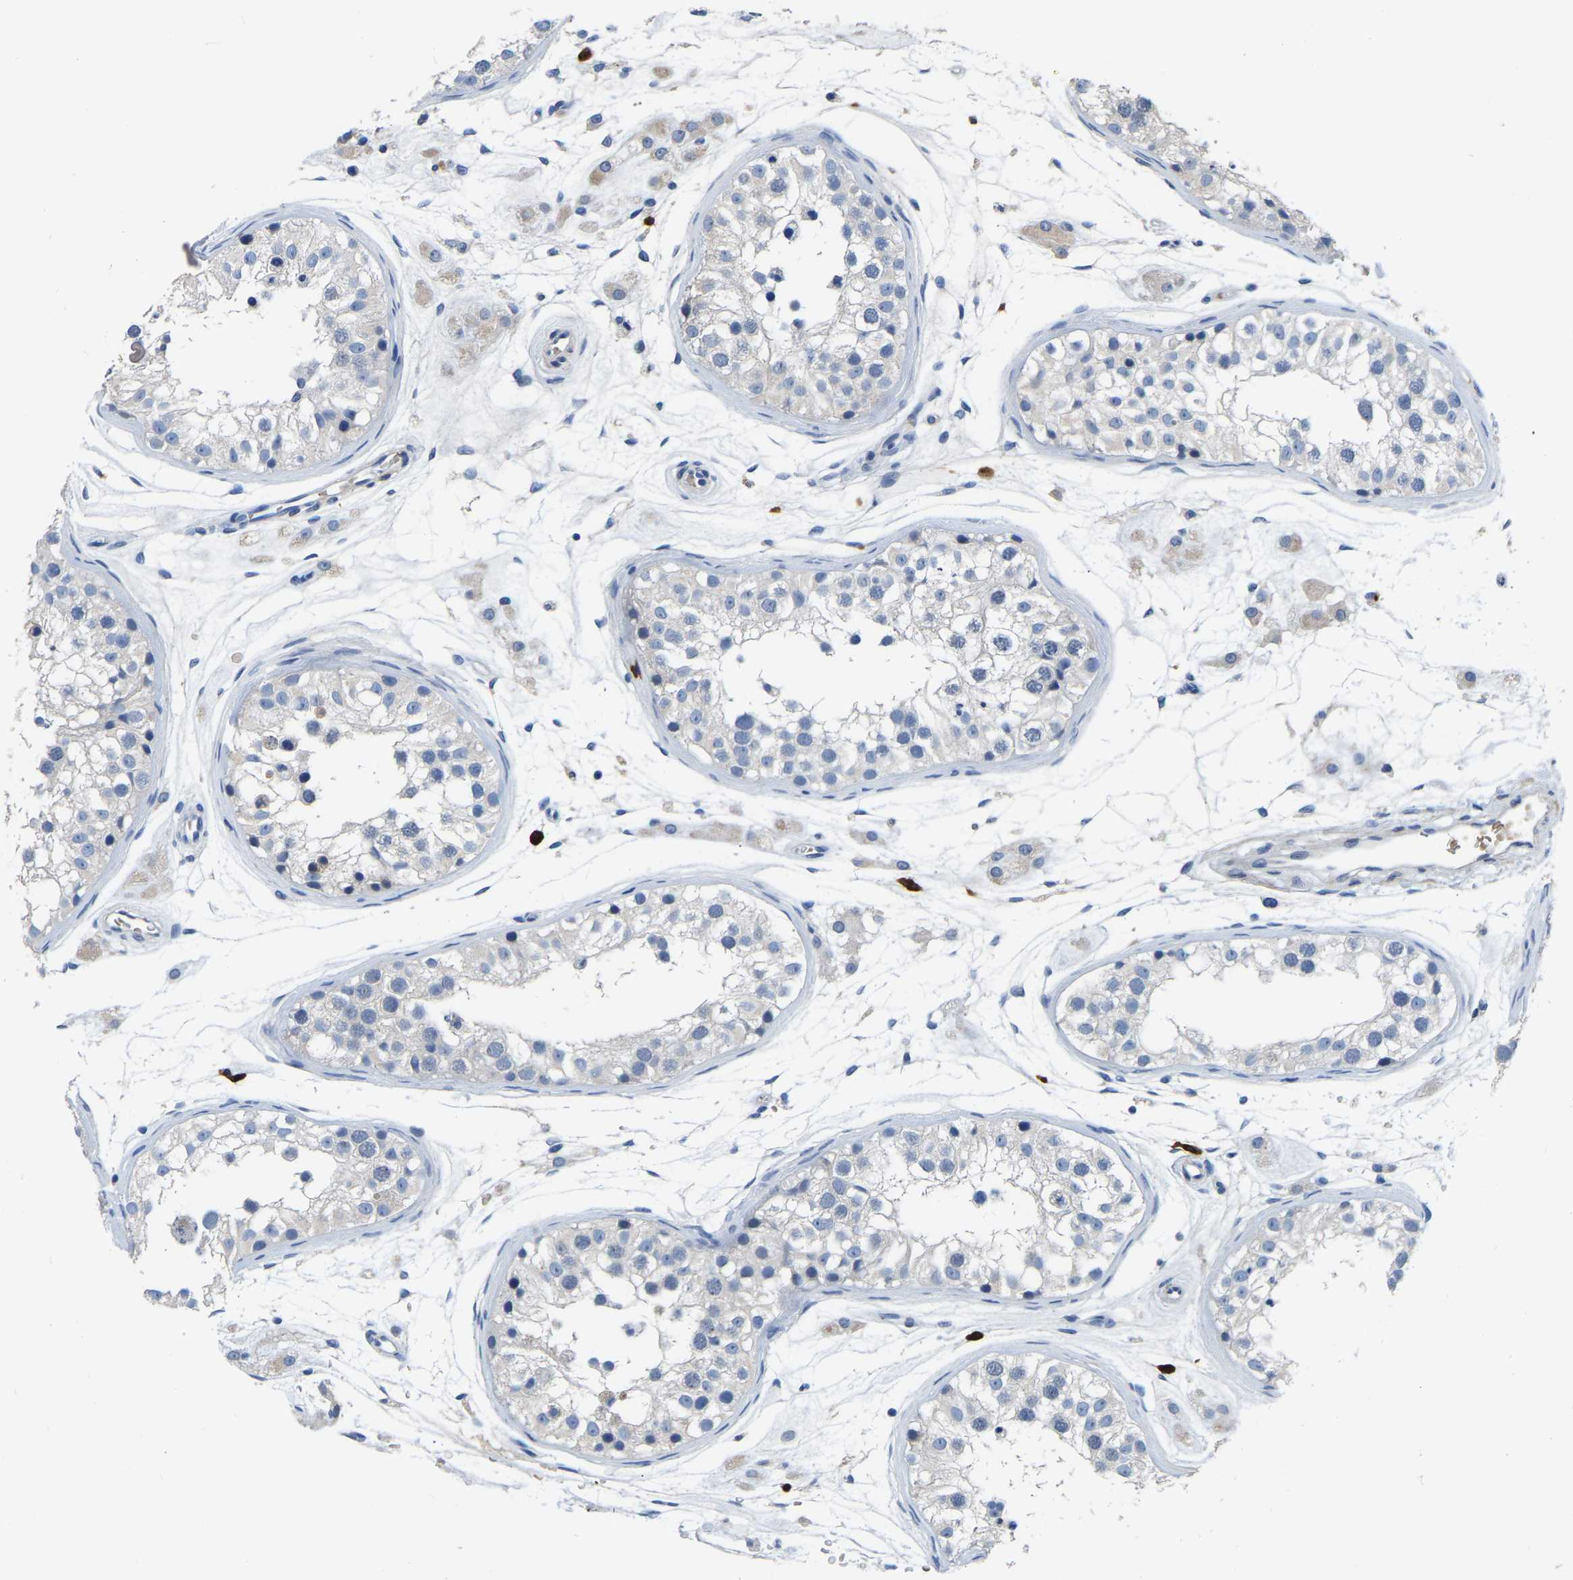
{"staining": {"intensity": "negative", "quantity": "none", "location": "none"}, "tissue": "testis", "cell_type": "Cells in seminiferous ducts", "image_type": "normal", "snomed": [{"axis": "morphology", "description": "Normal tissue, NOS"}, {"axis": "morphology", "description": "Adenocarcinoma, metastatic, NOS"}, {"axis": "topography", "description": "Testis"}], "caption": "Immunohistochemistry of unremarkable testis exhibits no positivity in cells in seminiferous ducts.", "gene": "RAB27B", "patient": {"sex": "male", "age": 26}}